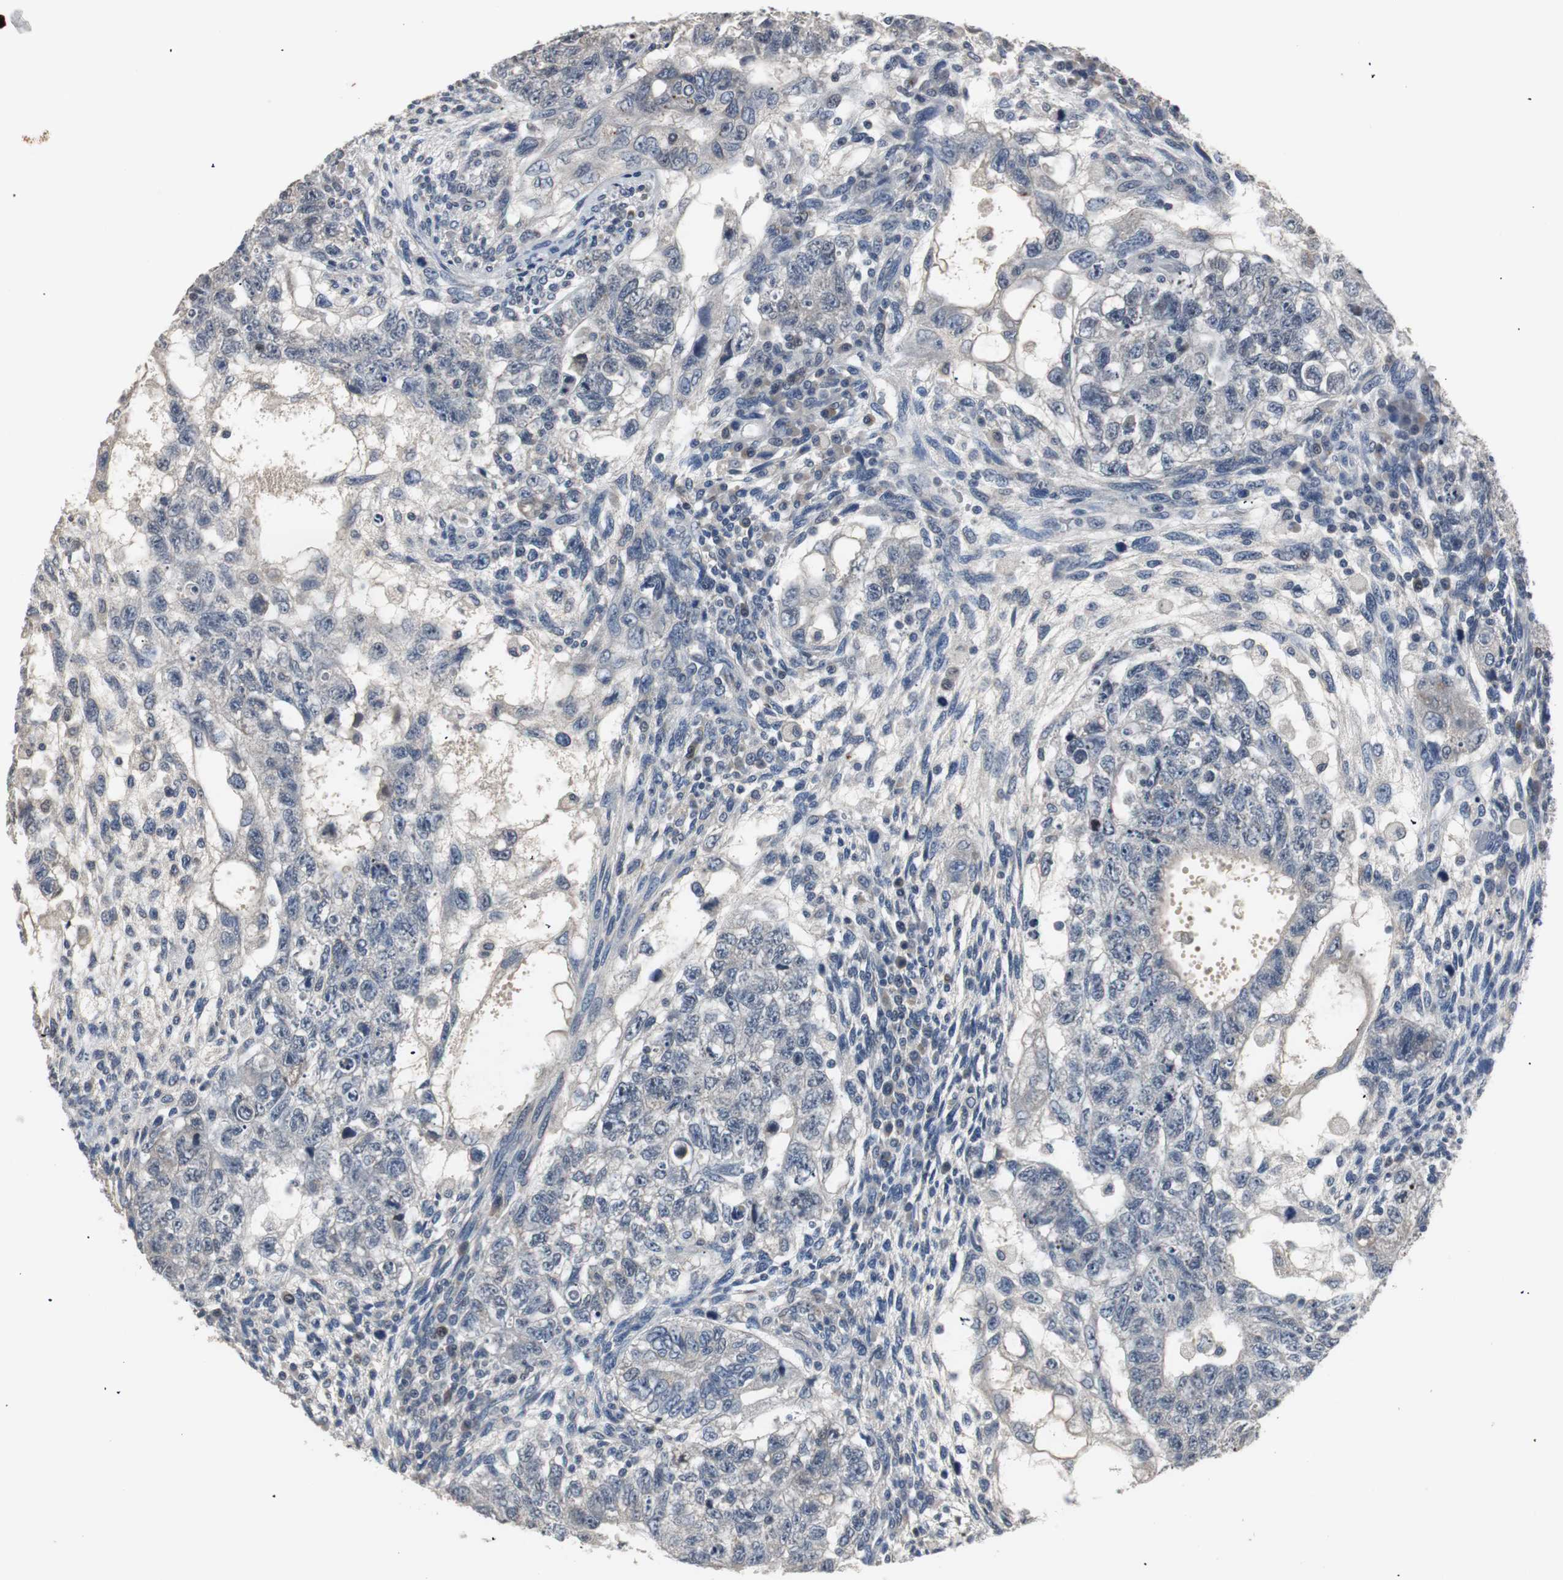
{"staining": {"intensity": "negative", "quantity": "none", "location": "none"}, "tissue": "testis cancer", "cell_type": "Tumor cells", "image_type": "cancer", "snomed": [{"axis": "morphology", "description": "Normal tissue, NOS"}, {"axis": "morphology", "description": "Carcinoma, Embryonal, NOS"}, {"axis": "topography", "description": "Testis"}], "caption": "This is an immunohistochemistry image of testis embryonal carcinoma. There is no expression in tumor cells.", "gene": "PCYT1B", "patient": {"sex": "male", "age": 36}}